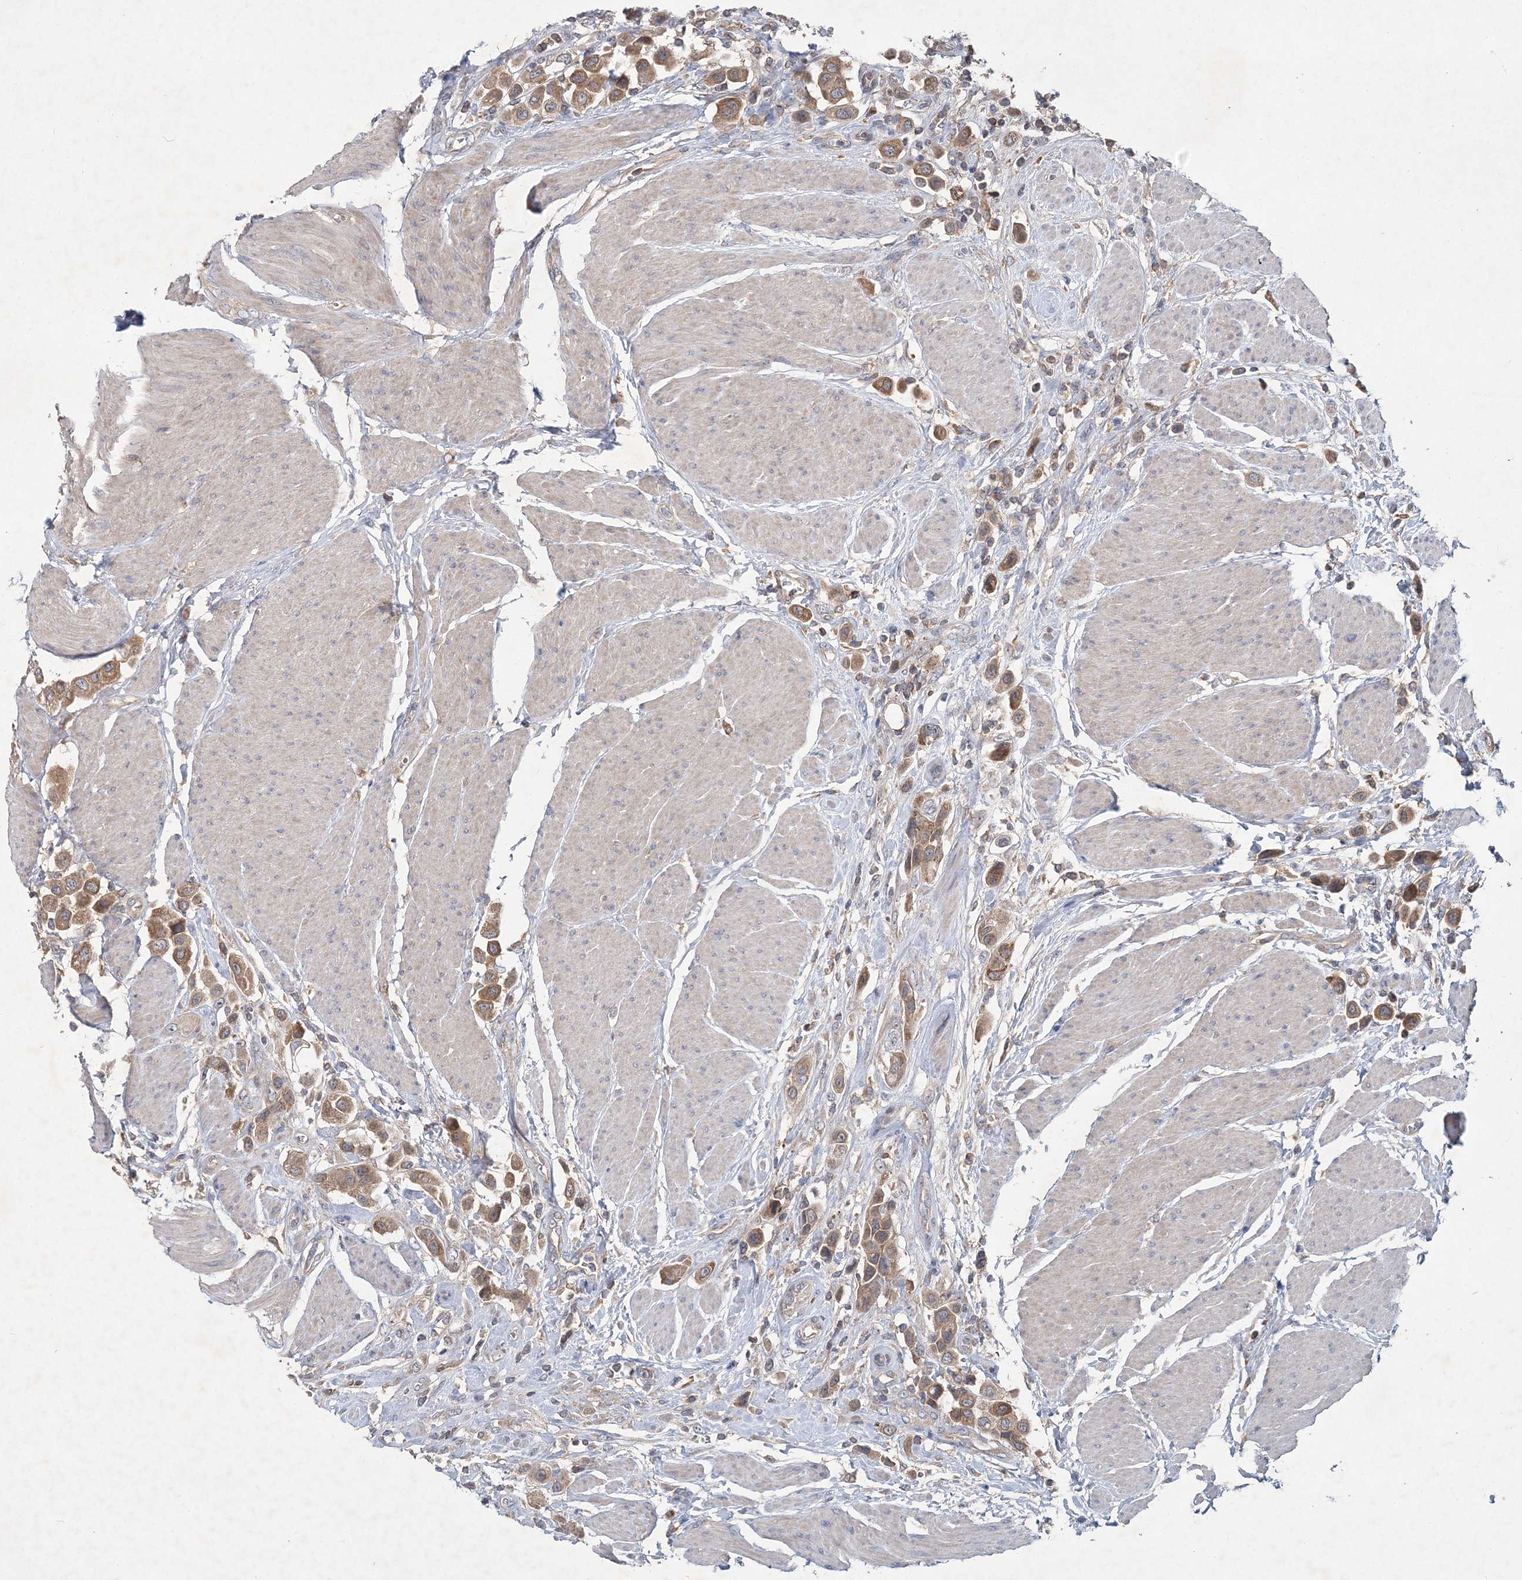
{"staining": {"intensity": "moderate", "quantity": ">75%", "location": "cytoplasmic/membranous"}, "tissue": "urothelial cancer", "cell_type": "Tumor cells", "image_type": "cancer", "snomed": [{"axis": "morphology", "description": "Urothelial carcinoma, High grade"}, {"axis": "topography", "description": "Urinary bladder"}], "caption": "Immunohistochemical staining of human high-grade urothelial carcinoma shows medium levels of moderate cytoplasmic/membranous positivity in about >75% of tumor cells.", "gene": "RNF25", "patient": {"sex": "male", "age": 50}}